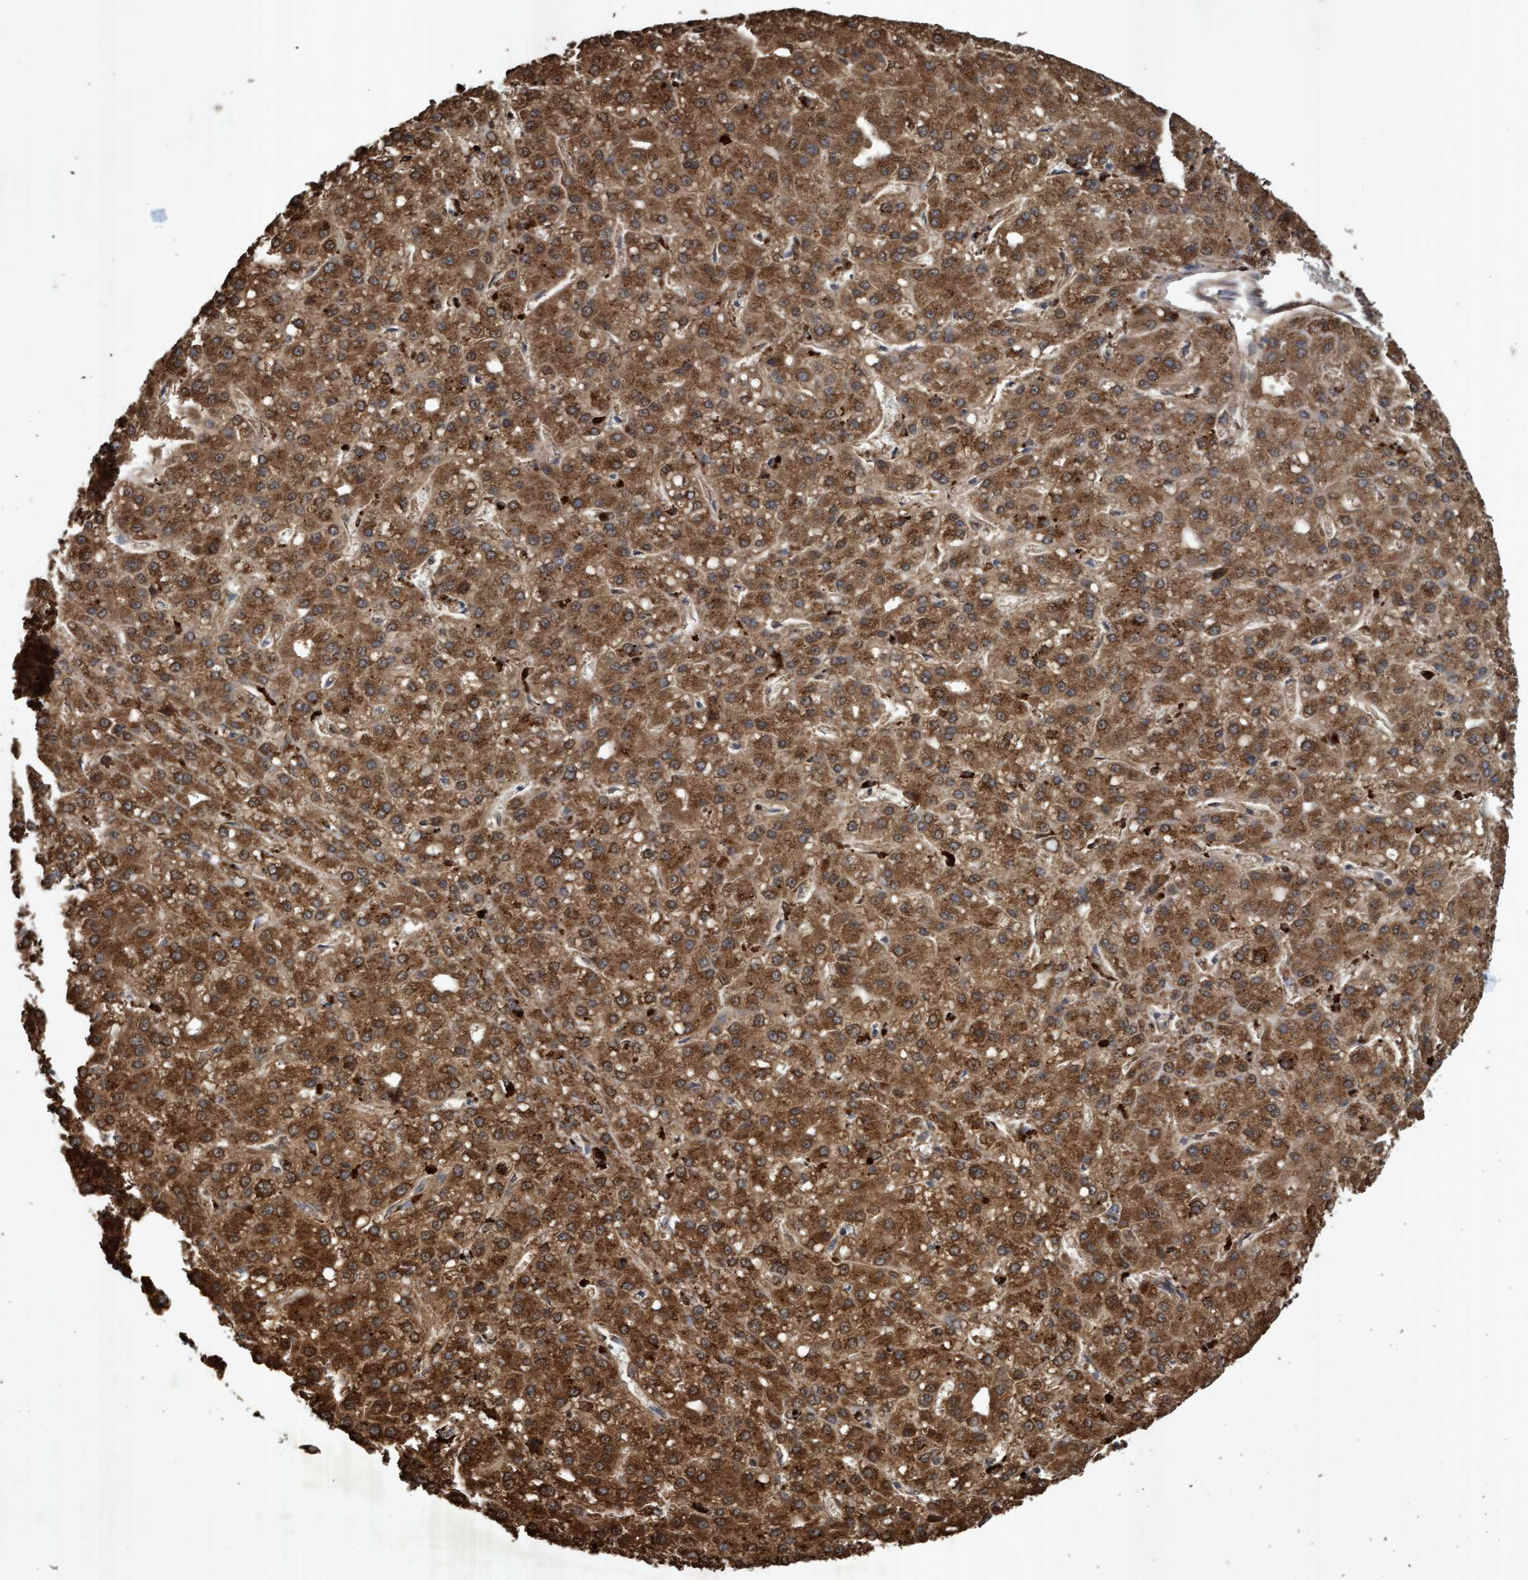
{"staining": {"intensity": "strong", "quantity": ">75%", "location": "cytoplasmic/membranous"}, "tissue": "liver cancer", "cell_type": "Tumor cells", "image_type": "cancer", "snomed": [{"axis": "morphology", "description": "Carcinoma, Hepatocellular, NOS"}, {"axis": "topography", "description": "Liver"}], "caption": "IHC micrograph of liver hepatocellular carcinoma stained for a protein (brown), which reveals high levels of strong cytoplasmic/membranous staining in approximately >75% of tumor cells.", "gene": "ATPAF2", "patient": {"sex": "male", "age": 67}}